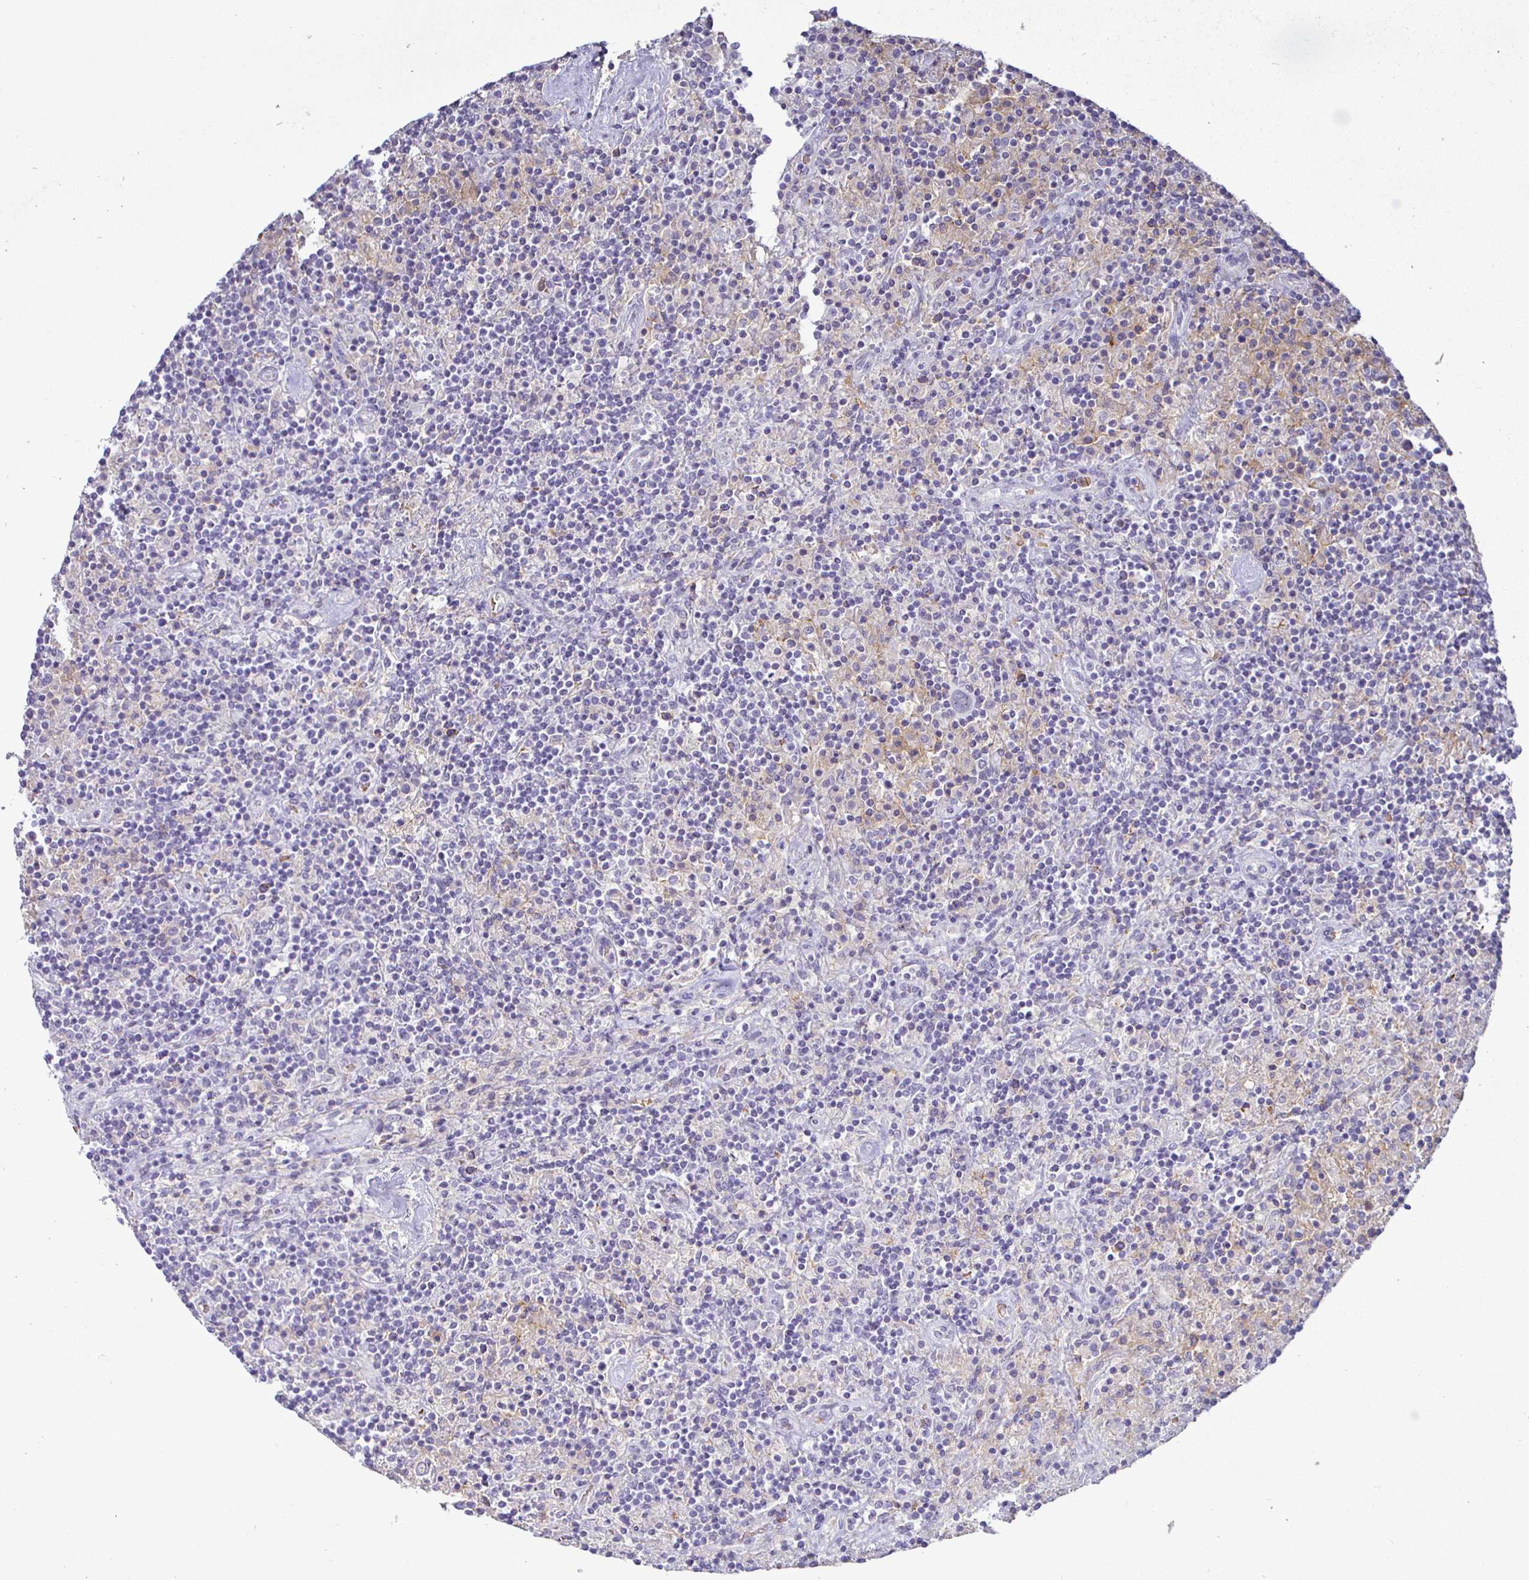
{"staining": {"intensity": "negative", "quantity": "none", "location": "none"}, "tissue": "lymphoma", "cell_type": "Tumor cells", "image_type": "cancer", "snomed": [{"axis": "morphology", "description": "Hodgkin's disease, NOS"}, {"axis": "topography", "description": "Thymus, NOS"}], "caption": "Immunohistochemistry histopathology image of human Hodgkin's disease stained for a protein (brown), which reveals no expression in tumor cells.", "gene": "SIRPA", "patient": {"sex": "female", "age": 17}}